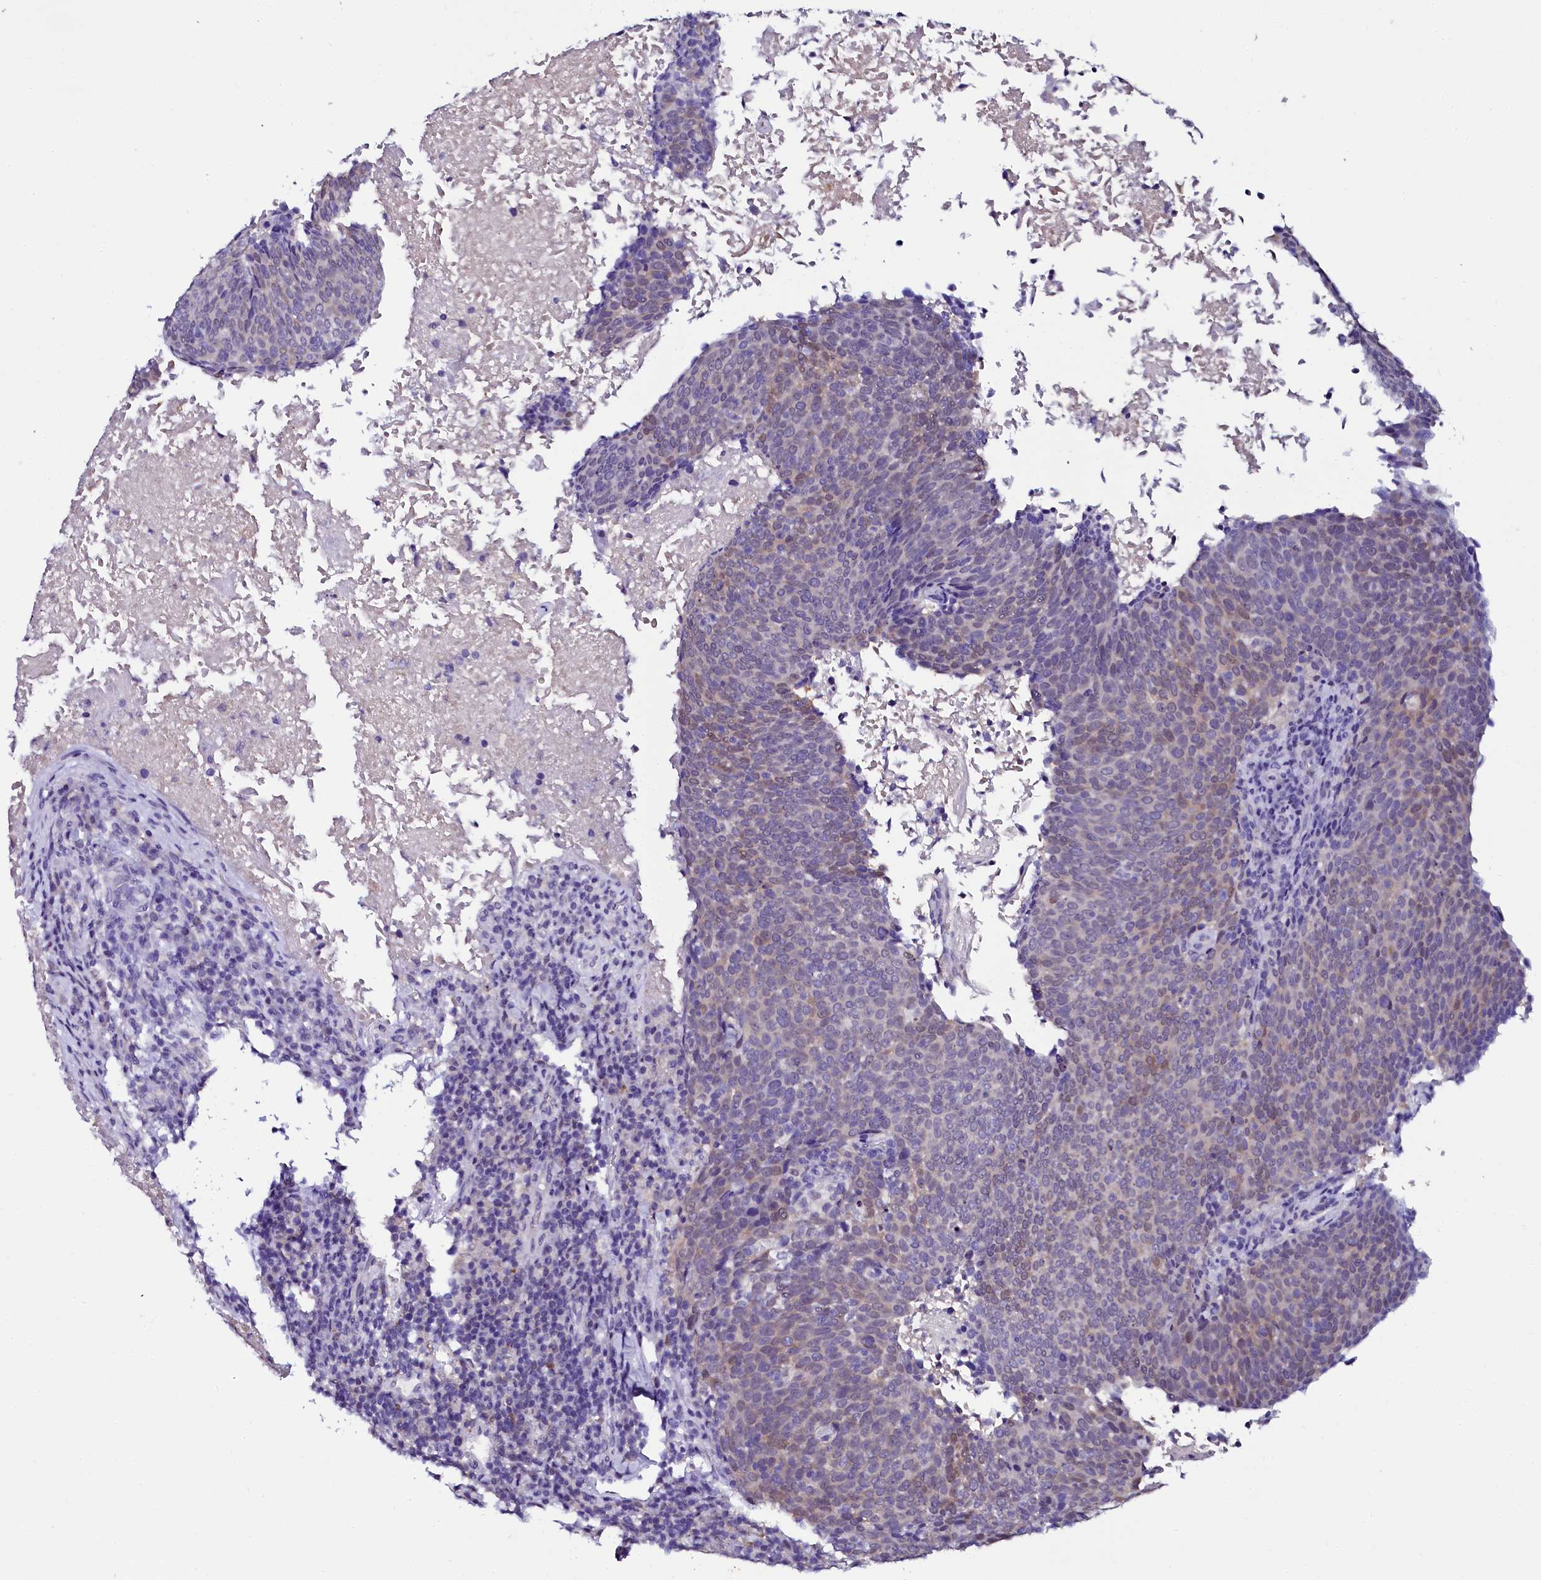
{"staining": {"intensity": "weak", "quantity": "<25%", "location": "cytoplasmic/membranous,nuclear"}, "tissue": "head and neck cancer", "cell_type": "Tumor cells", "image_type": "cancer", "snomed": [{"axis": "morphology", "description": "Squamous cell carcinoma, NOS"}, {"axis": "morphology", "description": "Squamous cell carcinoma, metastatic, NOS"}, {"axis": "topography", "description": "Lymph node"}, {"axis": "topography", "description": "Head-Neck"}], "caption": "Image shows no significant protein staining in tumor cells of head and neck cancer (squamous cell carcinoma).", "gene": "SORD", "patient": {"sex": "male", "age": 62}}